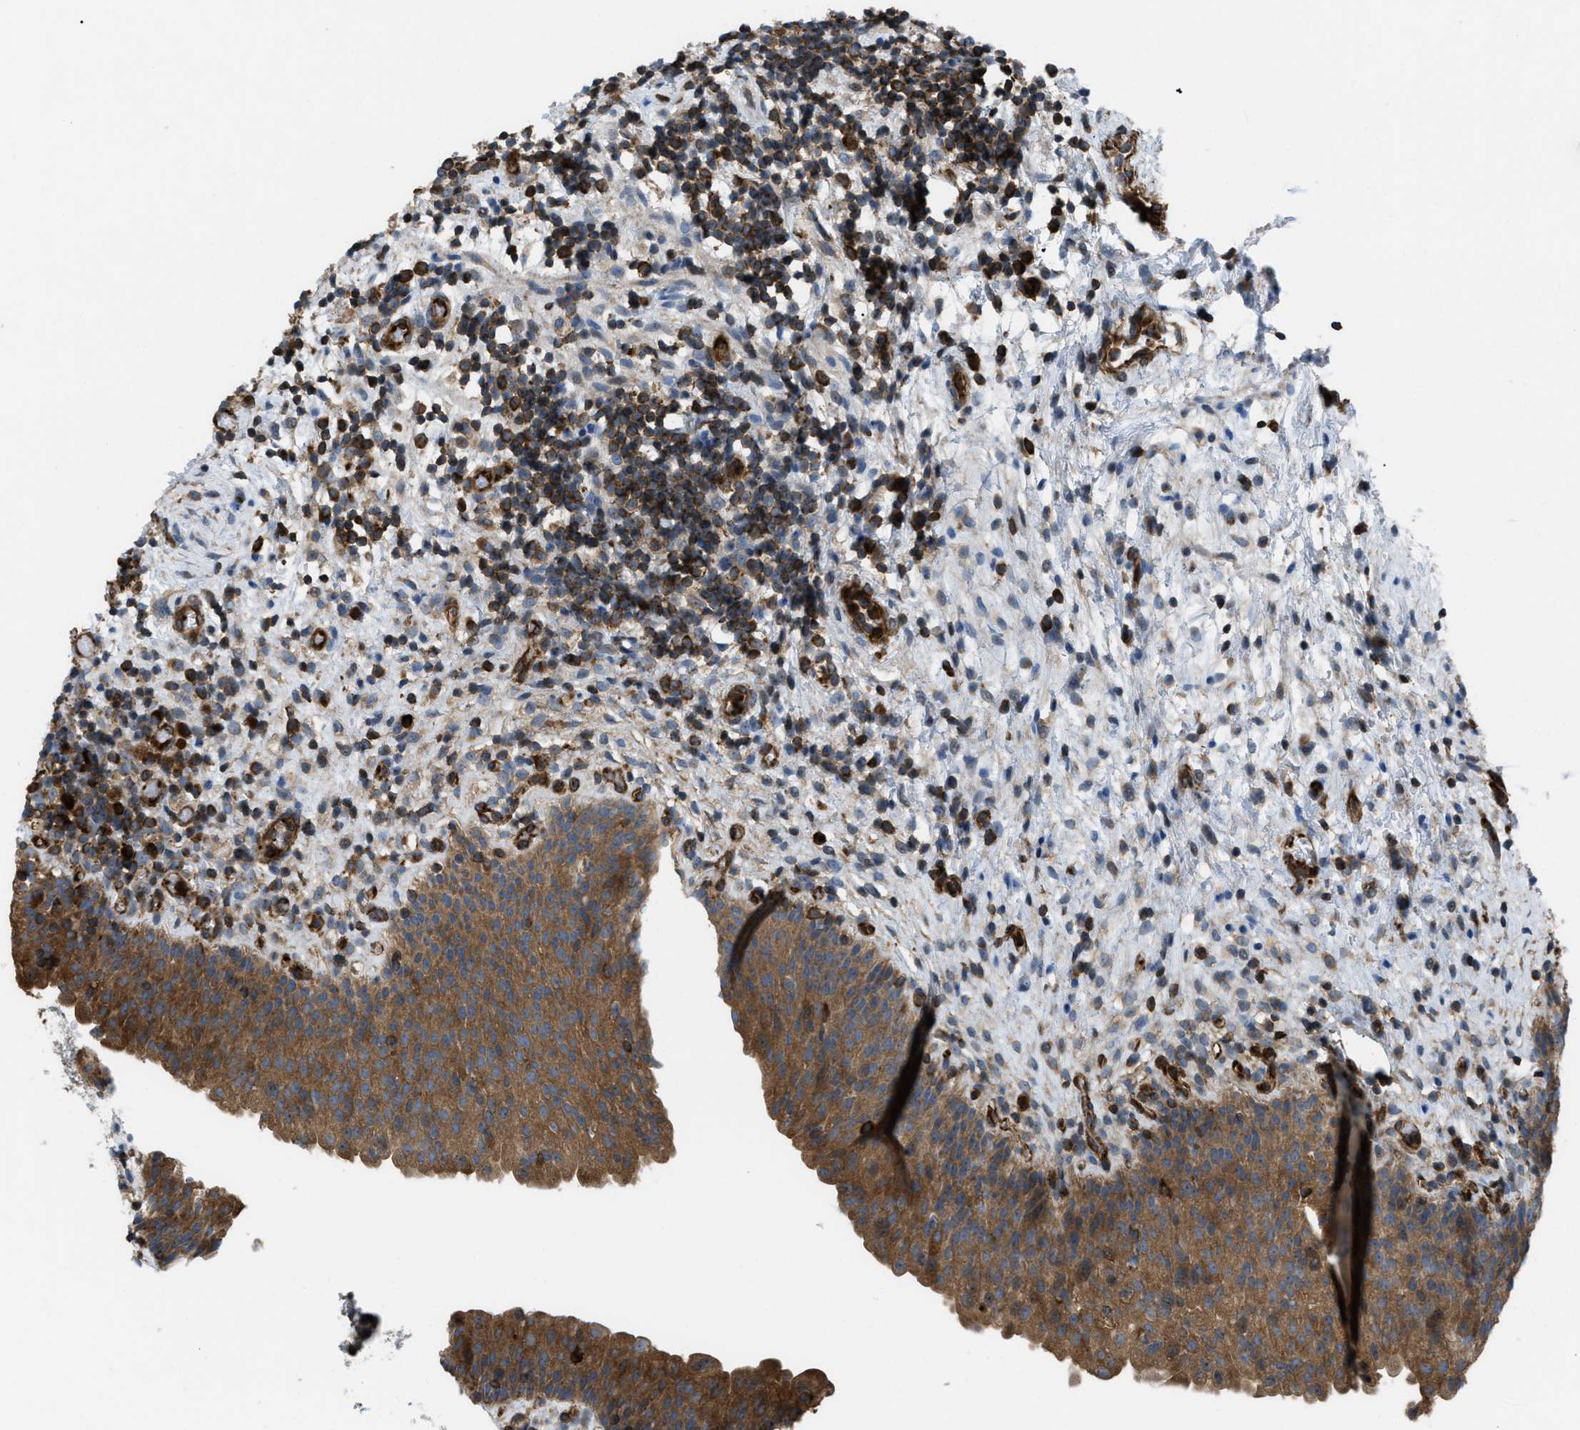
{"staining": {"intensity": "moderate", "quantity": ">75%", "location": "cytoplasmic/membranous"}, "tissue": "urinary bladder", "cell_type": "Urothelial cells", "image_type": "normal", "snomed": [{"axis": "morphology", "description": "Normal tissue, NOS"}, {"axis": "topography", "description": "Urinary bladder"}], "caption": "Immunohistochemistry histopathology image of normal urinary bladder: human urinary bladder stained using immunohistochemistry demonstrates medium levels of moderate protein expression localized specifically in the cytoplasmic/membranous of urothelial cells, appearing as a cytoplasmic/membranous brown color.", "gene": "ATP2A3", "patient": {"sex": "male", "age": 37}}